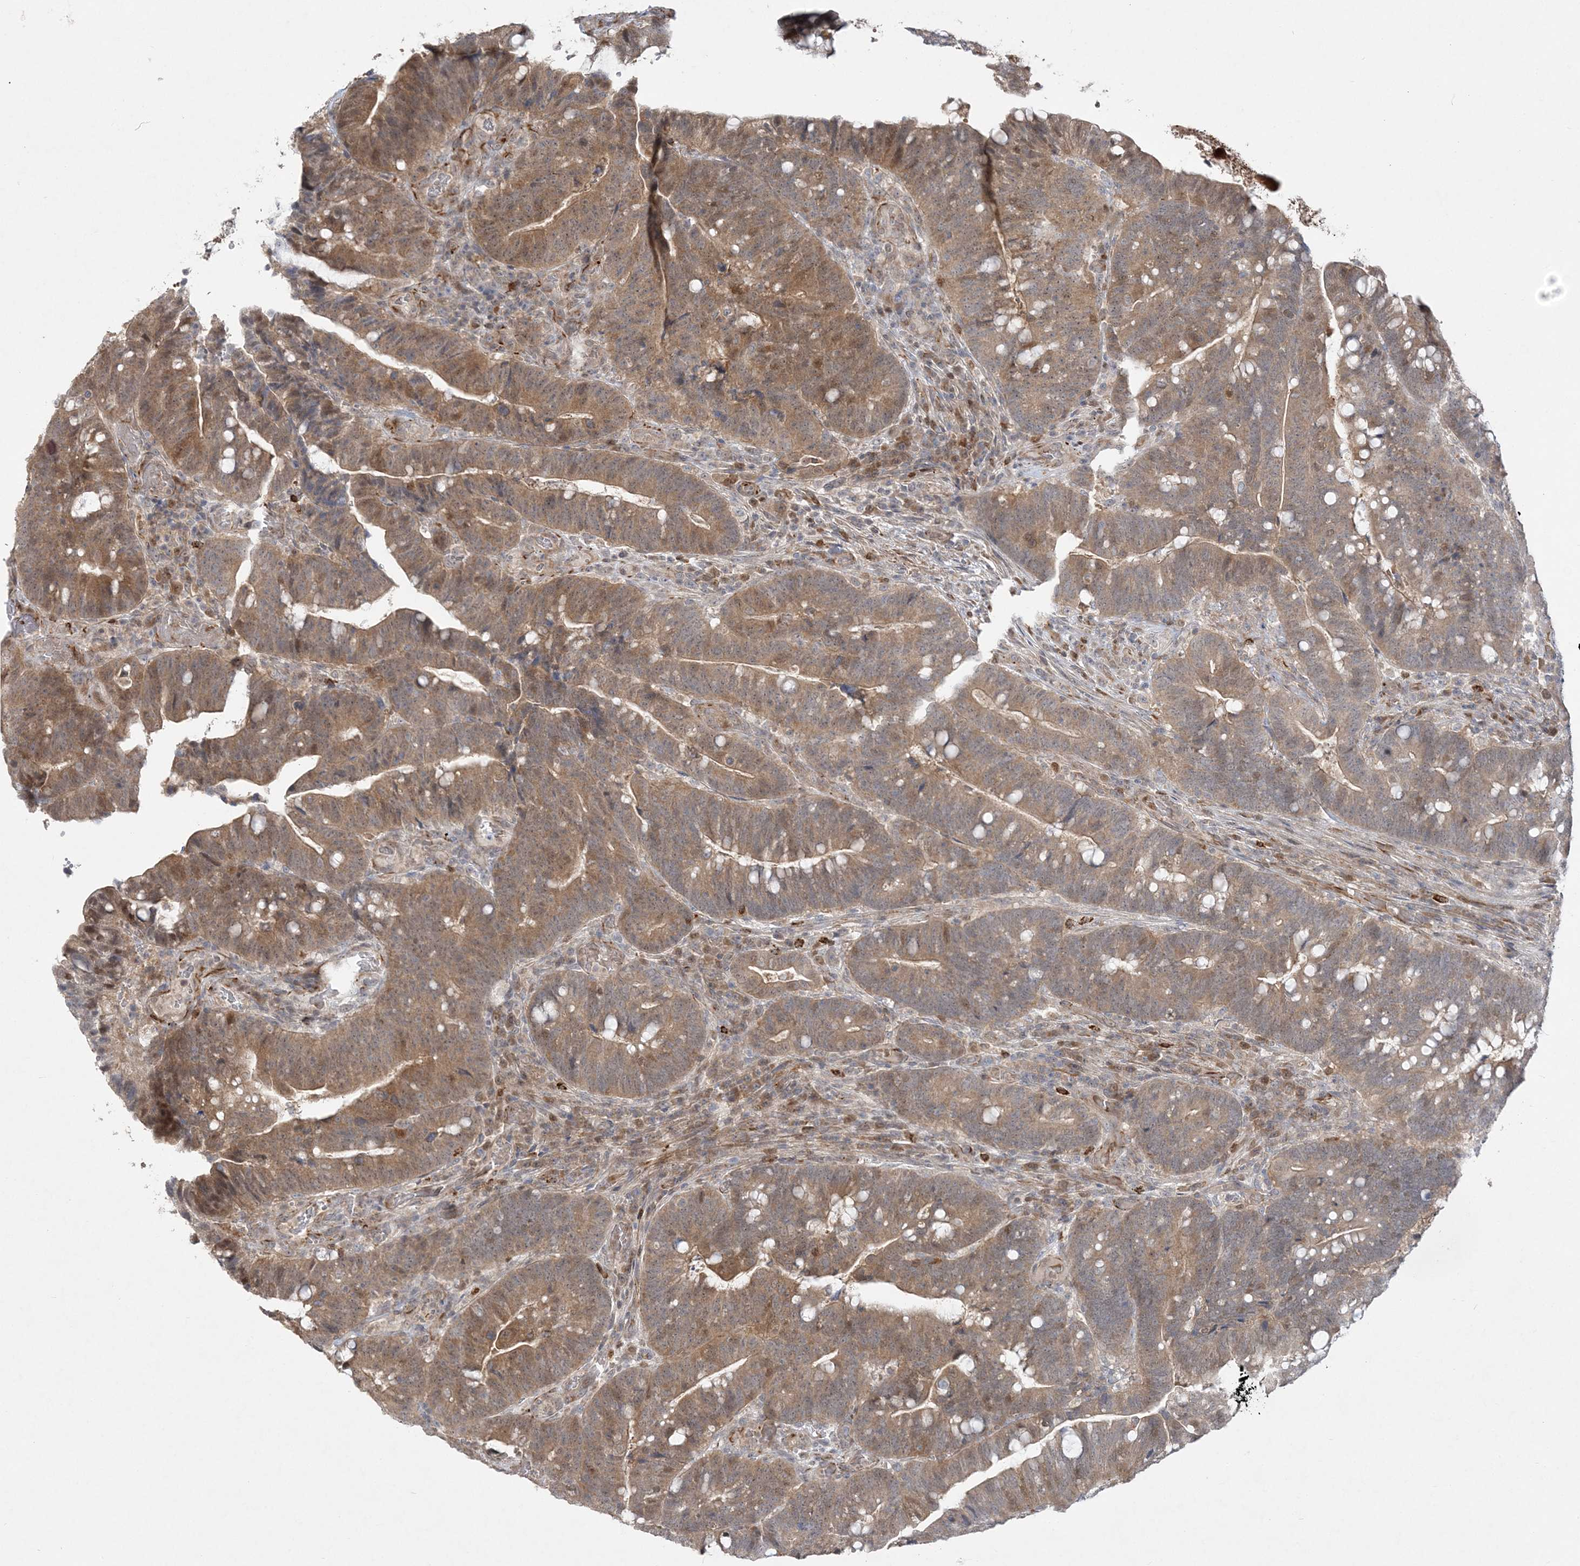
{"staining": {"intensity": "moderate", "quantity": ">75%", "location": "cytoplasmic/membranous,nuclear"}, "tissue": "colorectal cancer", "cell_type": "Tumor cells", "image_type": "cancer", "snomed": [{"axis": "morphology", "description": "Adenocarcinoma, NOS"}, {"axis": "topography", "description": "Colon"}], "caption": "Immunohistochemical staining of human adenocarcinoma (colorectal) exhibits medium levels of moderate cytoplasmic/membranous and nuclear staining in about >75% of tumor cells.", "gene": "INPP1", "patient": {"sex": "female", "age": 66}}